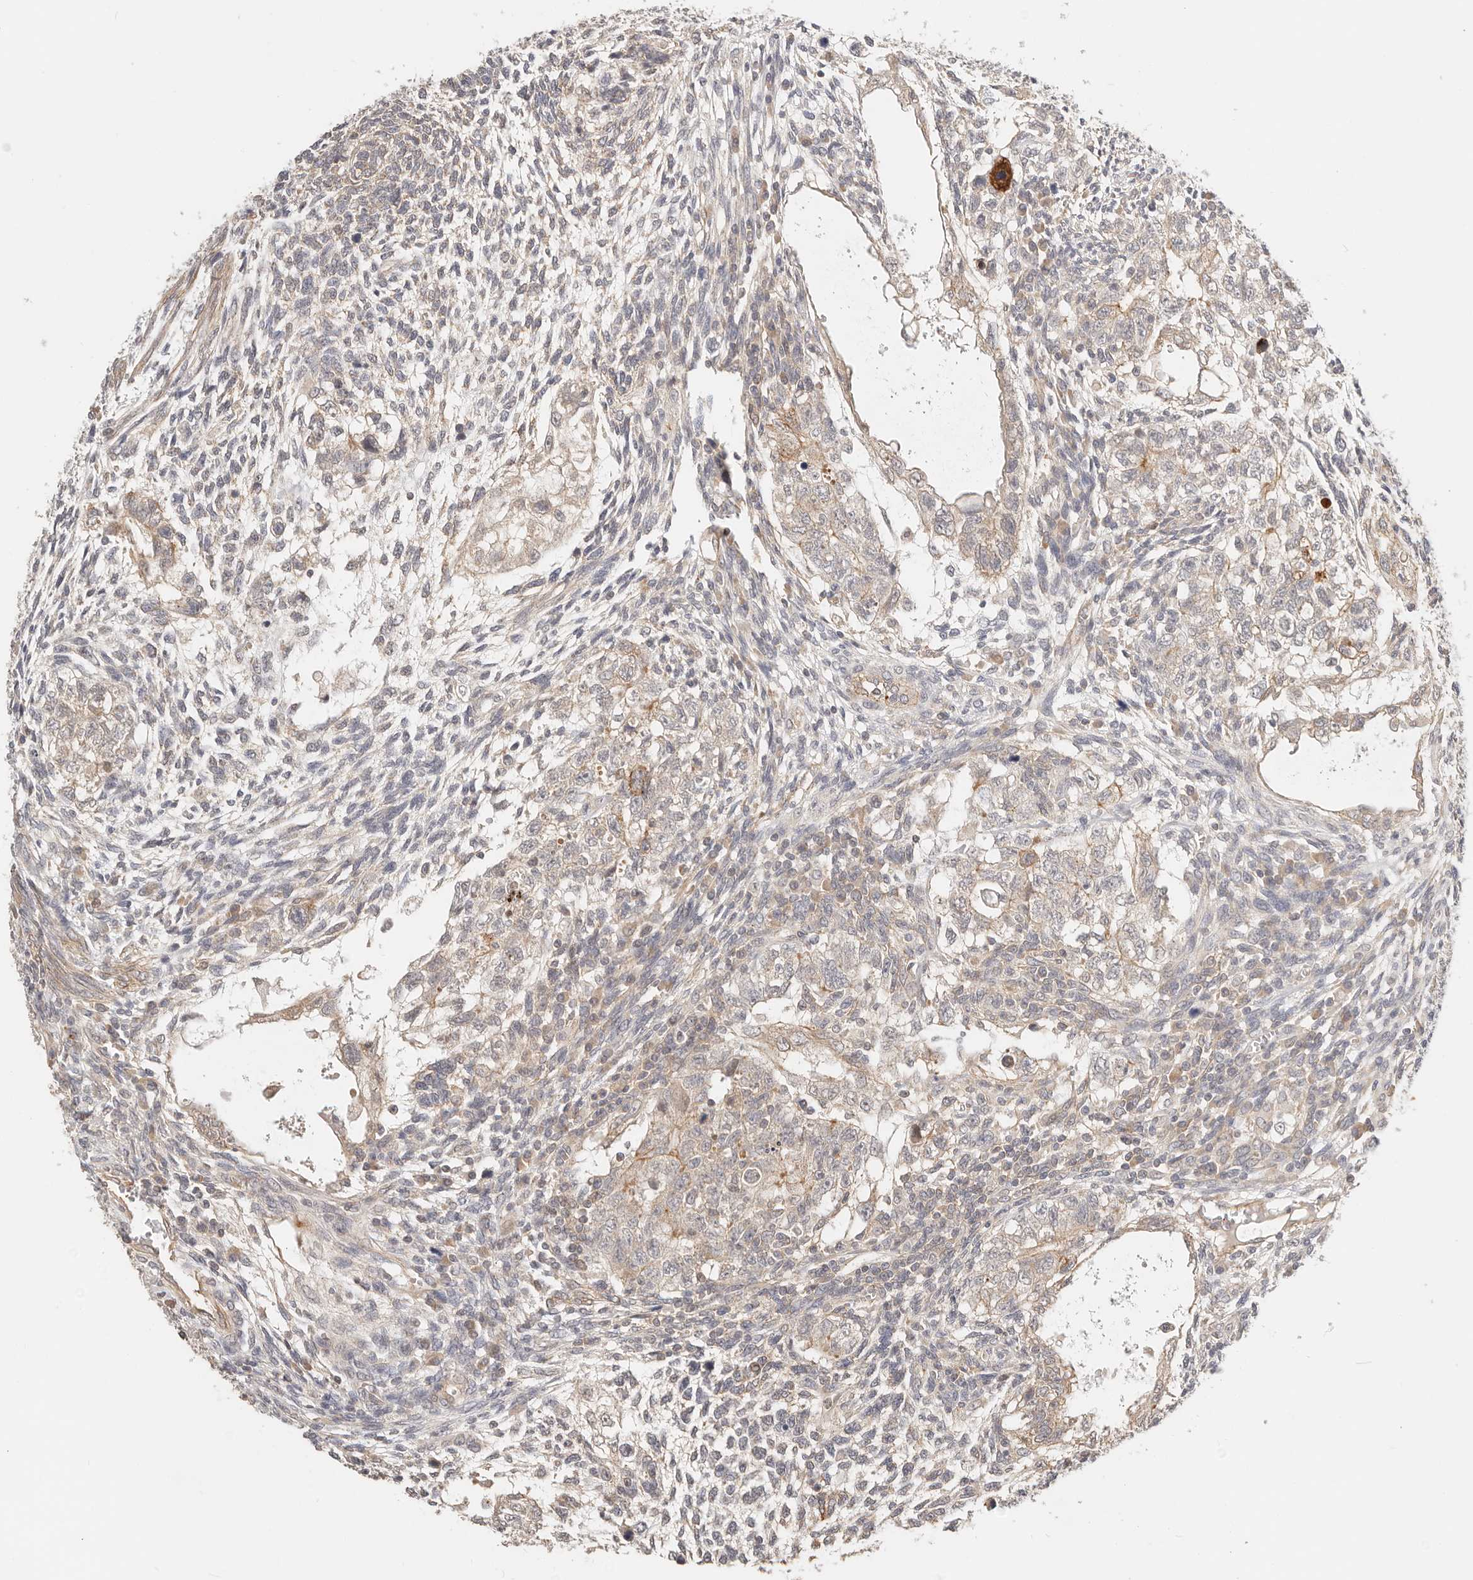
{"staining": {"intensity": "weak", "quantity": ">75%", "location": "cytoplasmic/membranous"}, "tissue": "testis cancer", "cell_type": "Tumor cells", "image_type": "cancer", "snomed": [{"axis": "morphology", "description": "Carcinoma, Embryonal, NOS"}, {"axis": "topography", "description": "Testis"}], "caption": "Testis cancer (embryonal carcinoma) stained for a protein (brown) shows weak cytoplasmic/membranous positive expression in about >75% of tumor cells.", "gene": "ZRANB1", "patient": {"sex": "male", "age": 37}}